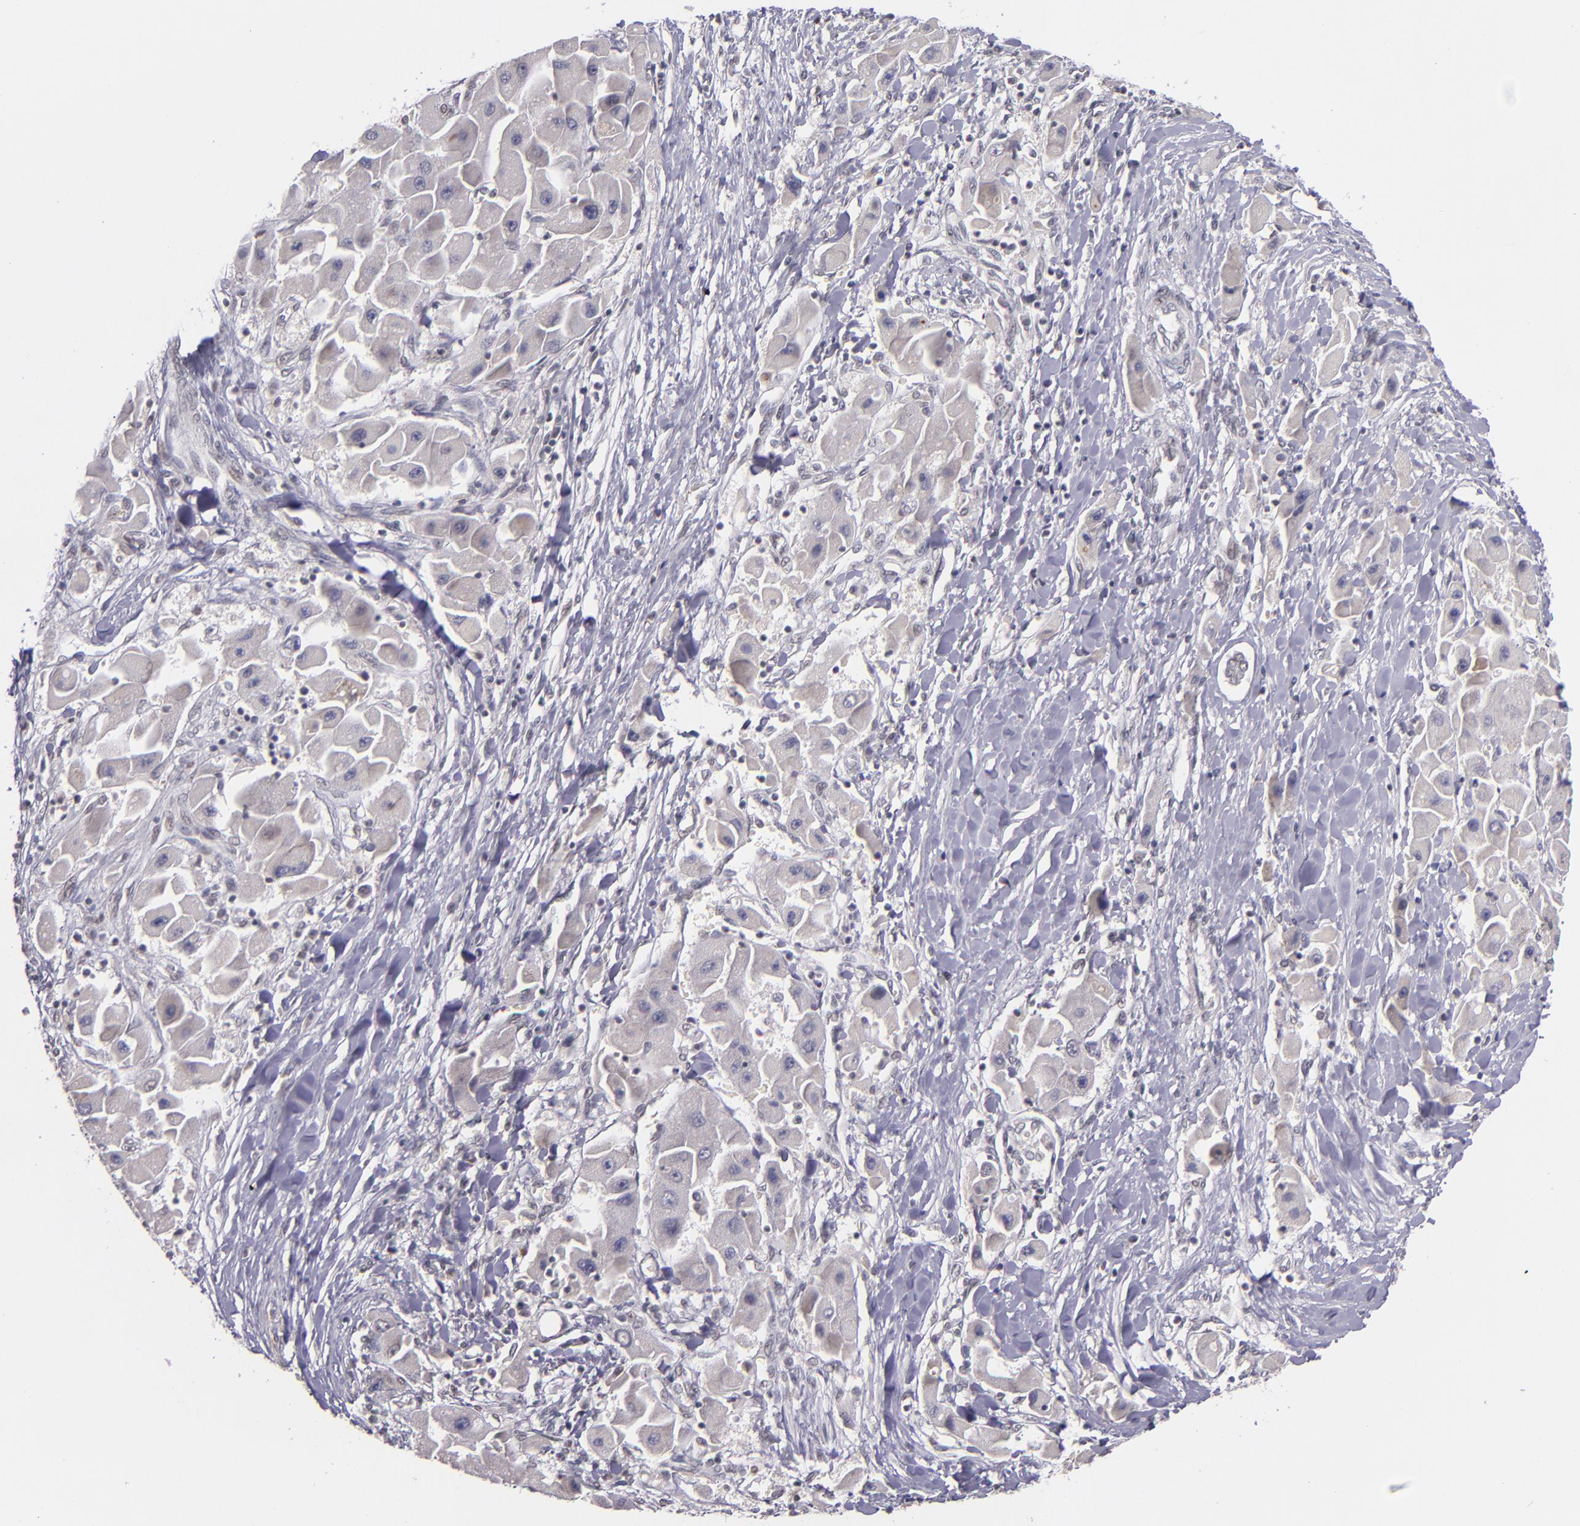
{"staining": {"intensity": "weak", "quantity": "25%-75%", "location": "cytoplasmic/membranous"}, "tissue": "liver cancer", "cell_type": "Tumor cells", "image_type": "cancer", "snomed": [{"axis": "morphology", "description": "Carcinoma, Hepatocellular, NOS"}, {"axis": "topography", "description": "Liver"}], "caption": "Liver cancer stained with immunohistochemistry exhibits weak cytoplasmic/membranous positivity in about 25%-75% of tumor cells.", "gene": "ZNF148", "patient": {"sex": "male", "age": 24}}